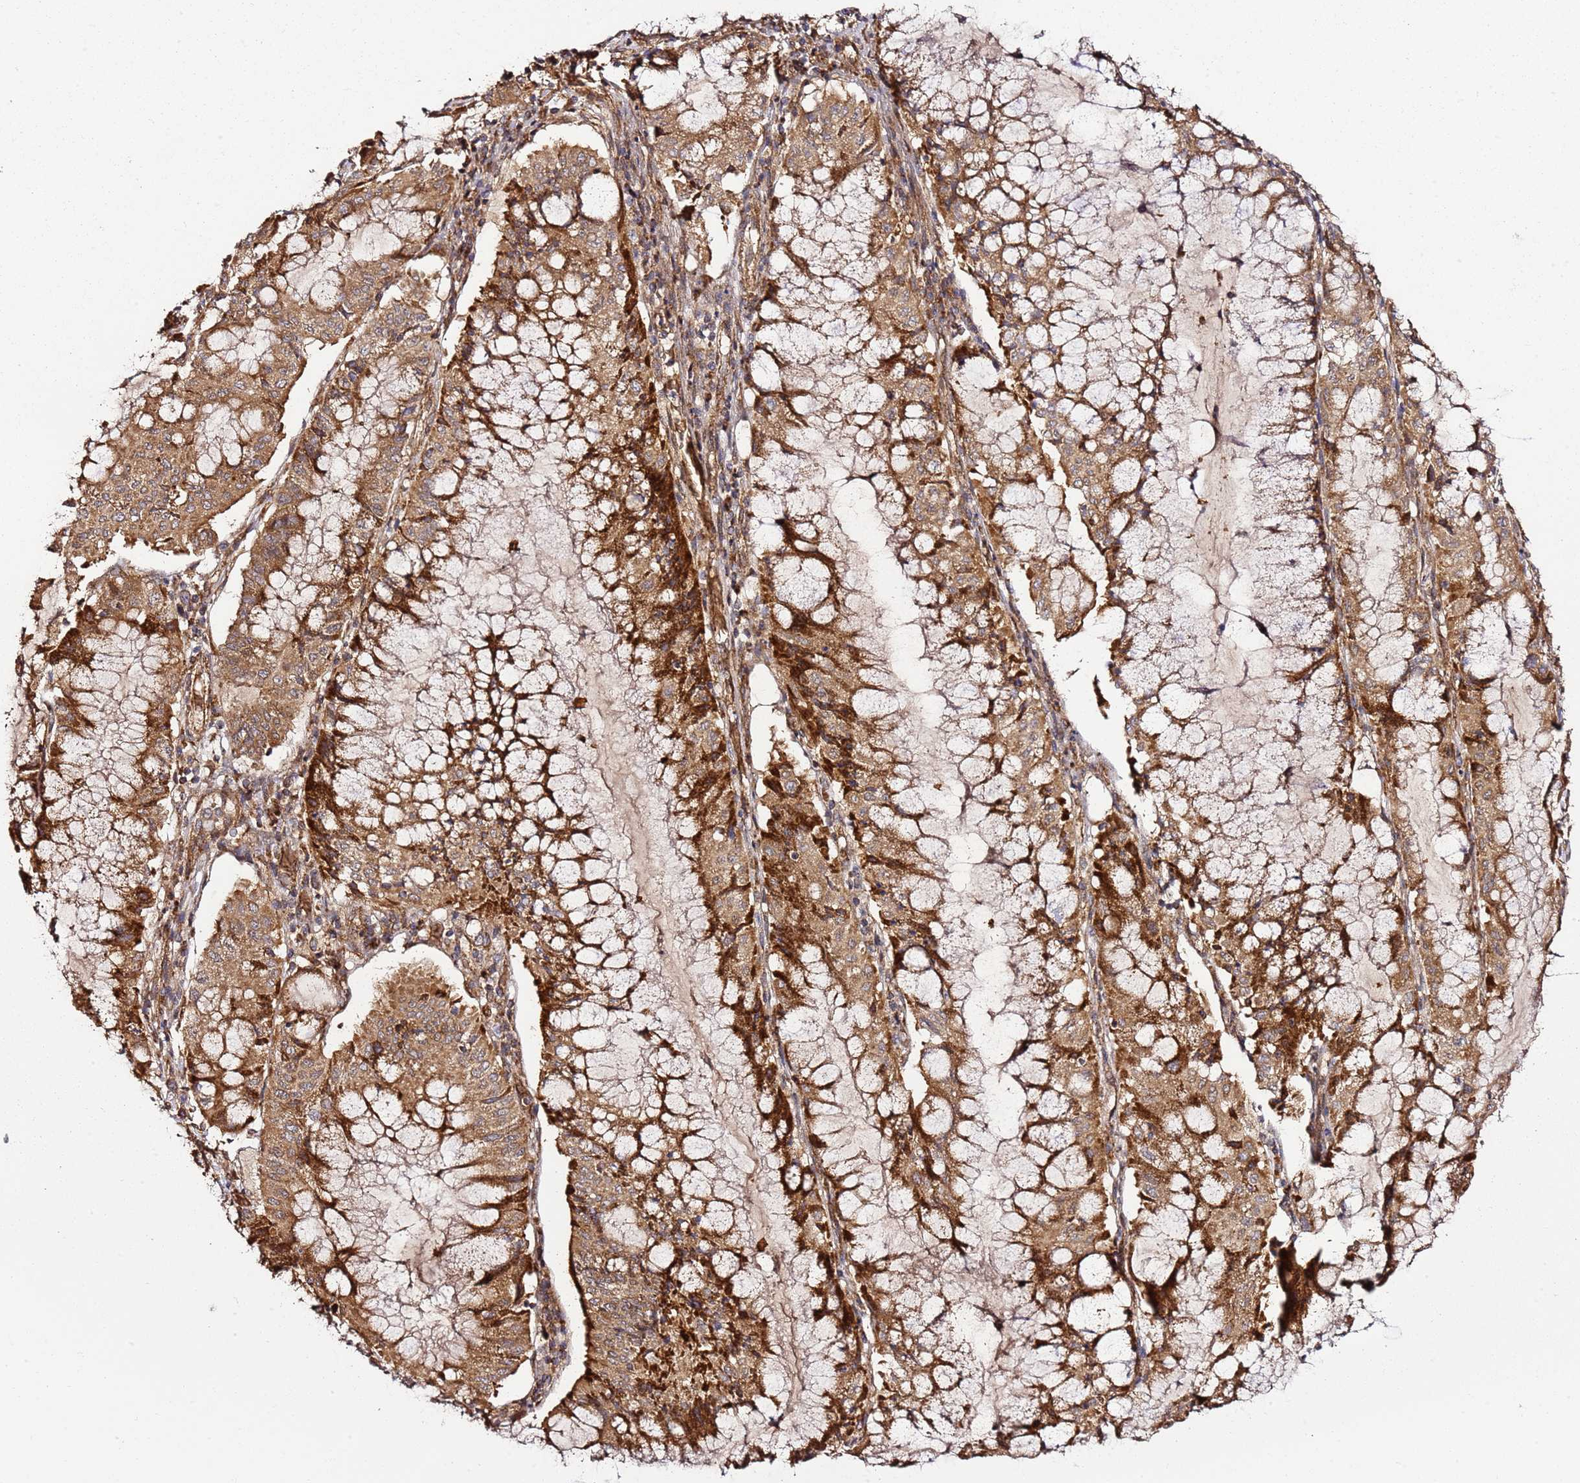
{"staining": {"intensity": "strong", "quantity": ">75%", "location": "cytoplasmic/membranous"}, "tissue": "pancreatic cancer", "cell_type": "Tumor cells", "image_type": "cancer", "snomed": [{"axis": "morphology", "description": "Adenocarcinoma, NOS"}, {"axis": "topography", "description": "Pancreas"}], "caption": "Immunohistochemical staining of pancreatic cancer shows high levels of strong cytoplasmic/membranous protein expression in about >75% of tumor cells. Nuclei are stained in blue.", "gene": "TM2D2", "patient": {"sex": "female", "age": 50}}